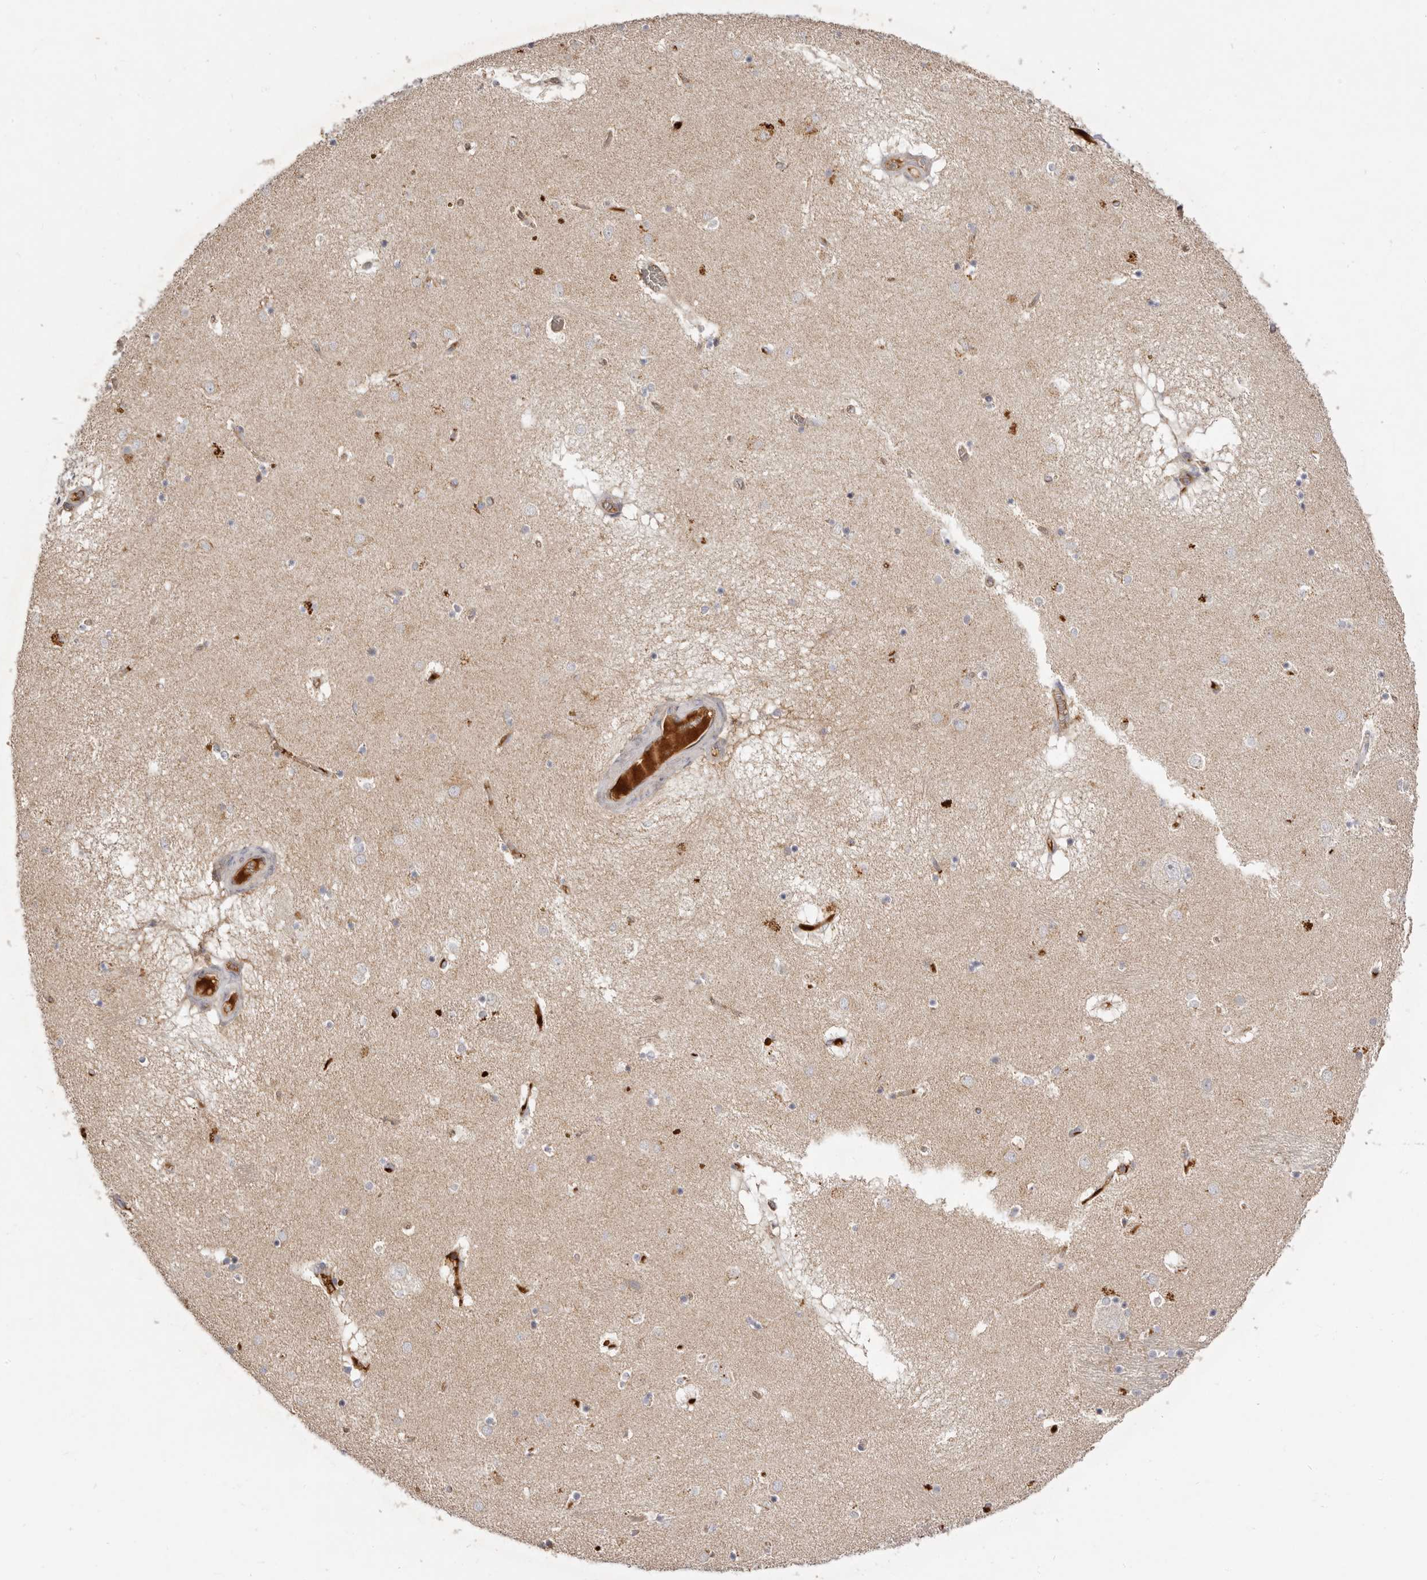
{"staining": {"intensity": "negative", "quantity": "none", "location": "none"}, "tissue": "caudate", "cell_type": "Glial cells", "image_type": "normal", "snomed": [{"axis": "morphology", "description": "Normal tissue, NOS"}, {"axis": "topography", "description": "Lateral ventricle wall"}], "caption": "Photomicrograph shows no significant protein positivity in glial cells of unremarkable caudate.", "gene": "ADAMTS9", "patient": {"sex": "male", "age": 70}}